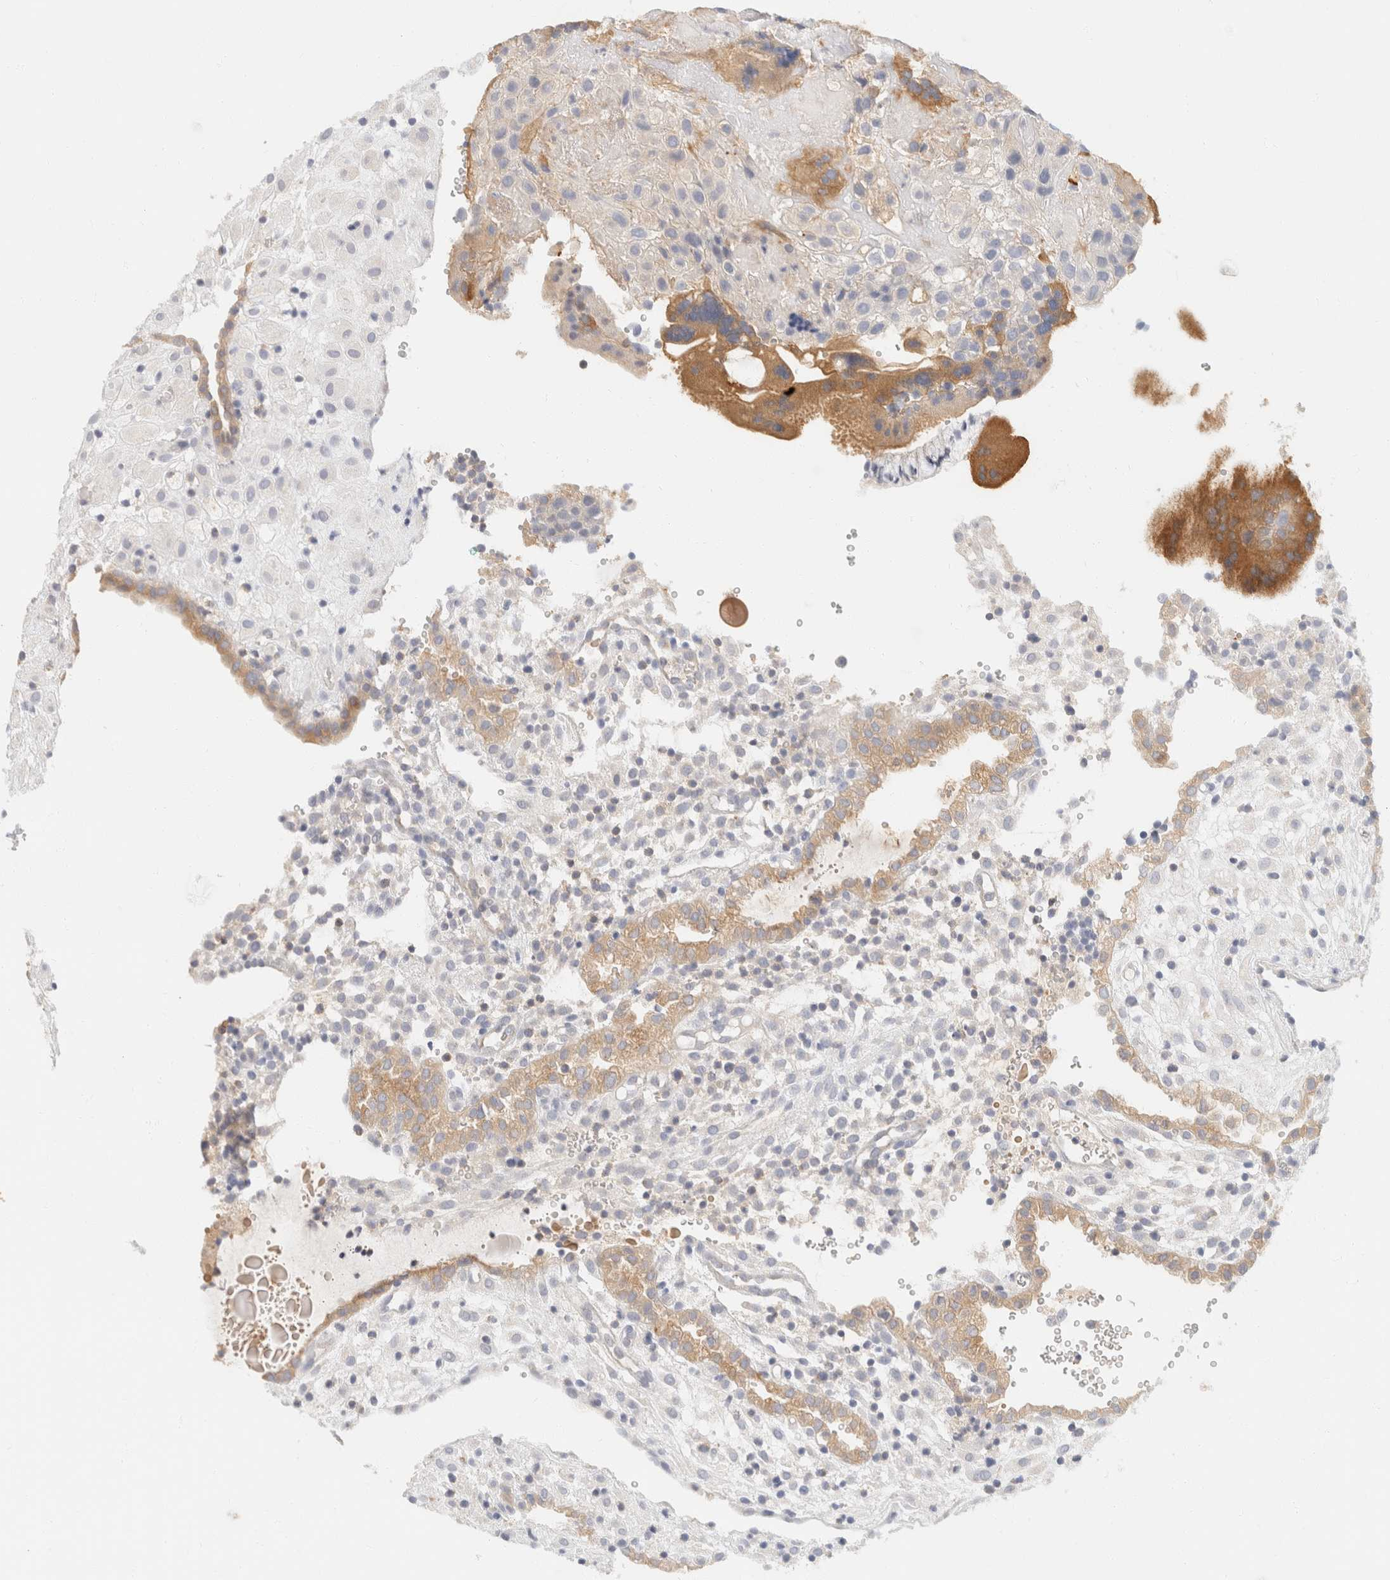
{"staining": {"intensity": "strong", "quantity": ">75%", "location": "cytoplasmic/membranous"}, "tissue": "placenta", "cell_type": "Trophoblastic cells", "image_type": "normal", "snomed": [{"axis": "morphology", "description": "Normal tissue, NOS"}, {"axis": "topography", "description": "Placenta"}], "caption": "Immunohistochemical staining of normal human placenta demonstrates >75% levels of strong cytoplasmic/membranous protein staining in approximately >75% of trophoblastic cells. Immunohistochemistry stains the protein in brown and the nuclei are stained blue.", "gene": "SH3GLB2", "patient": {"sex": "female", "age": 18}}